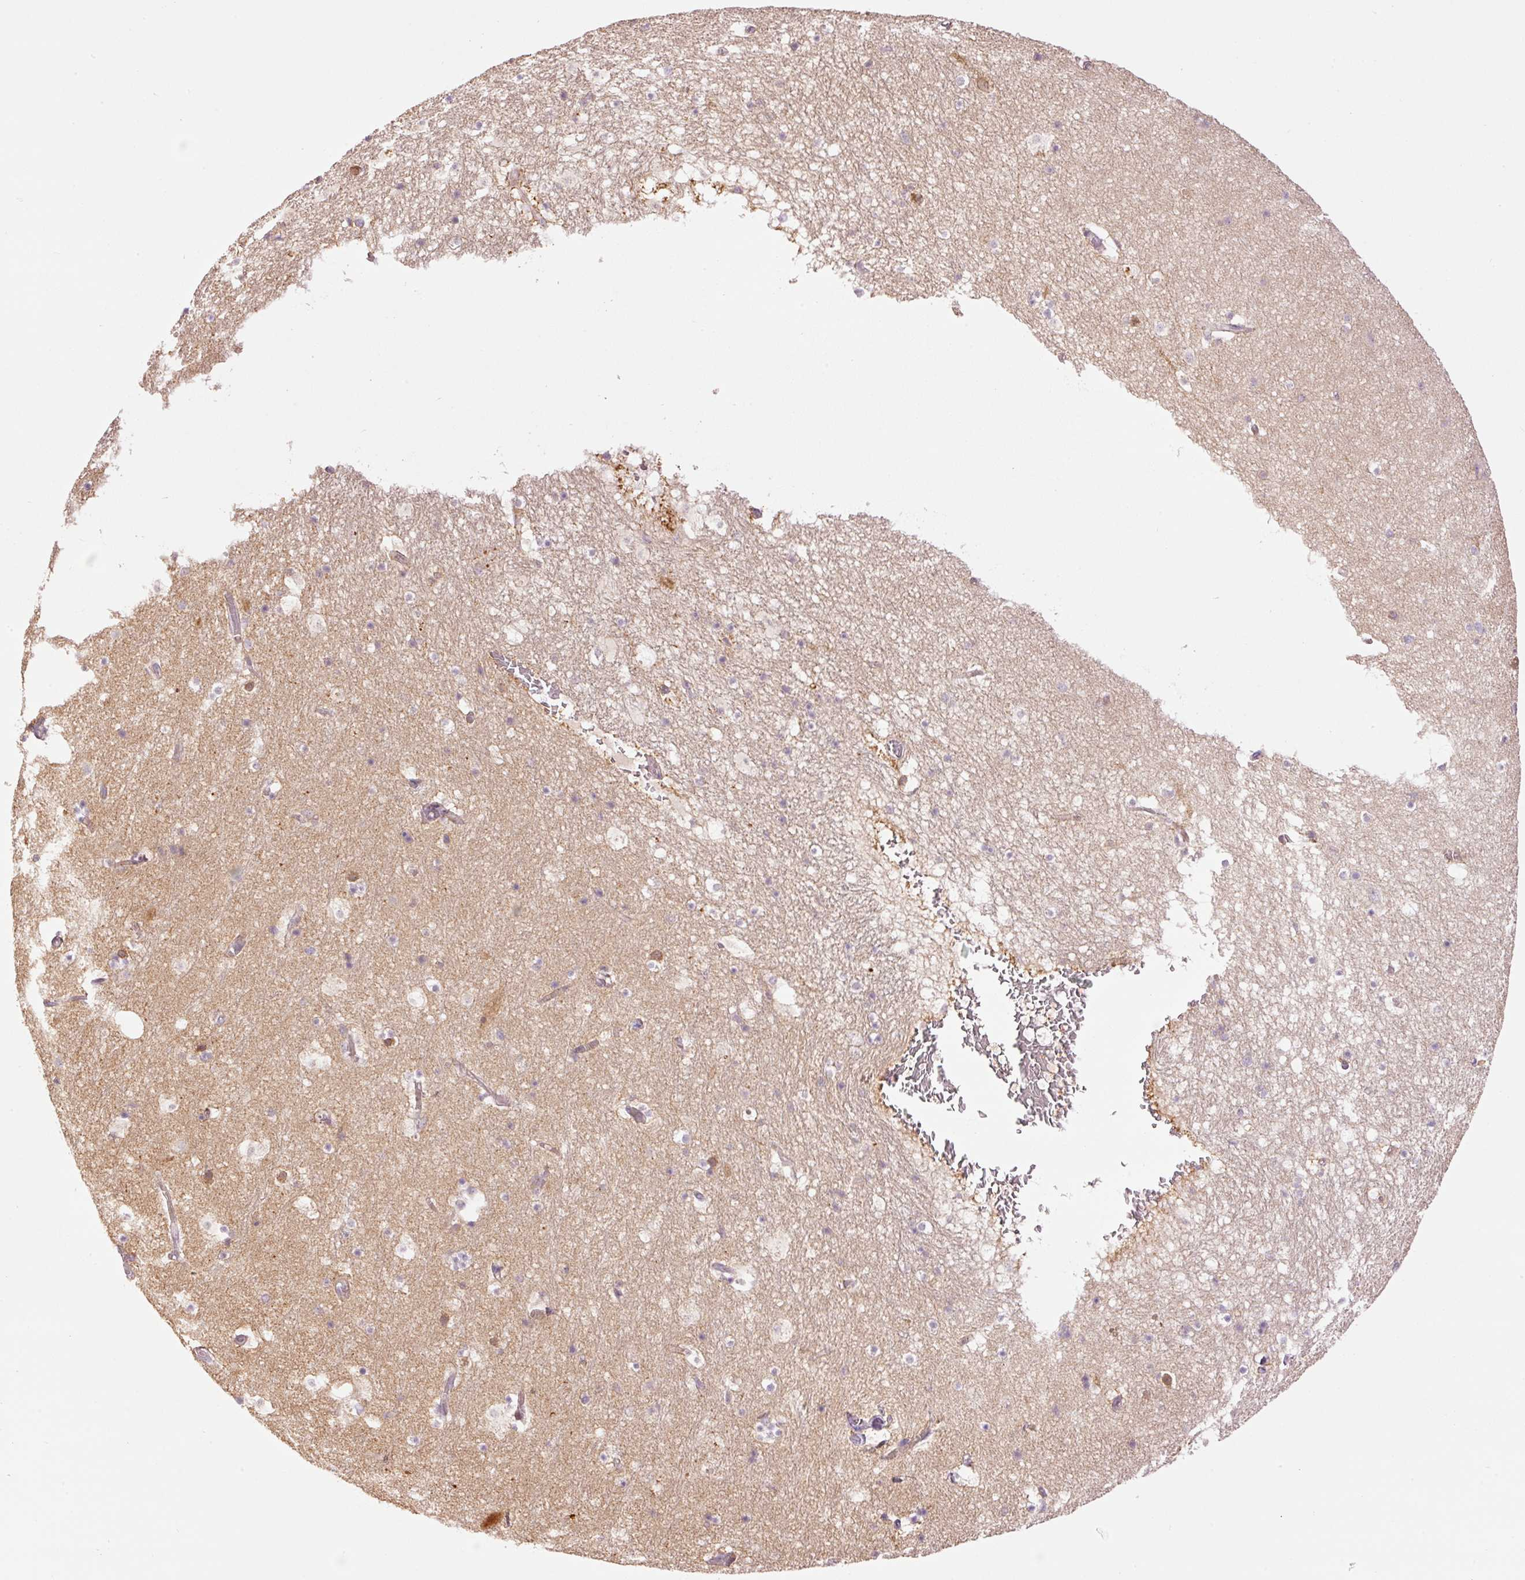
{"staining": {"intensity": "weak", "quantity": "25%-75%", "location": "cytoplasmic/membranous"}, "tissue": "hippocampus", "cell_type": "Glial cells", "image_type": "normal", "snomed": [{"axis": "morphology", "description": "Normal tissue, NOS"}, {"axis": "topography", "description": "Hippocampus"}], "caption": "This image displays benign hippocampus stained with immunohistochemistry to label a protein in brown. The cytoplasmic/membranous of glial cells show weak positivity for the protein. Nuclei are counter-stained blue.", "gene": "SLC29A3", "patient": {"sex": "female", "age": 52}}